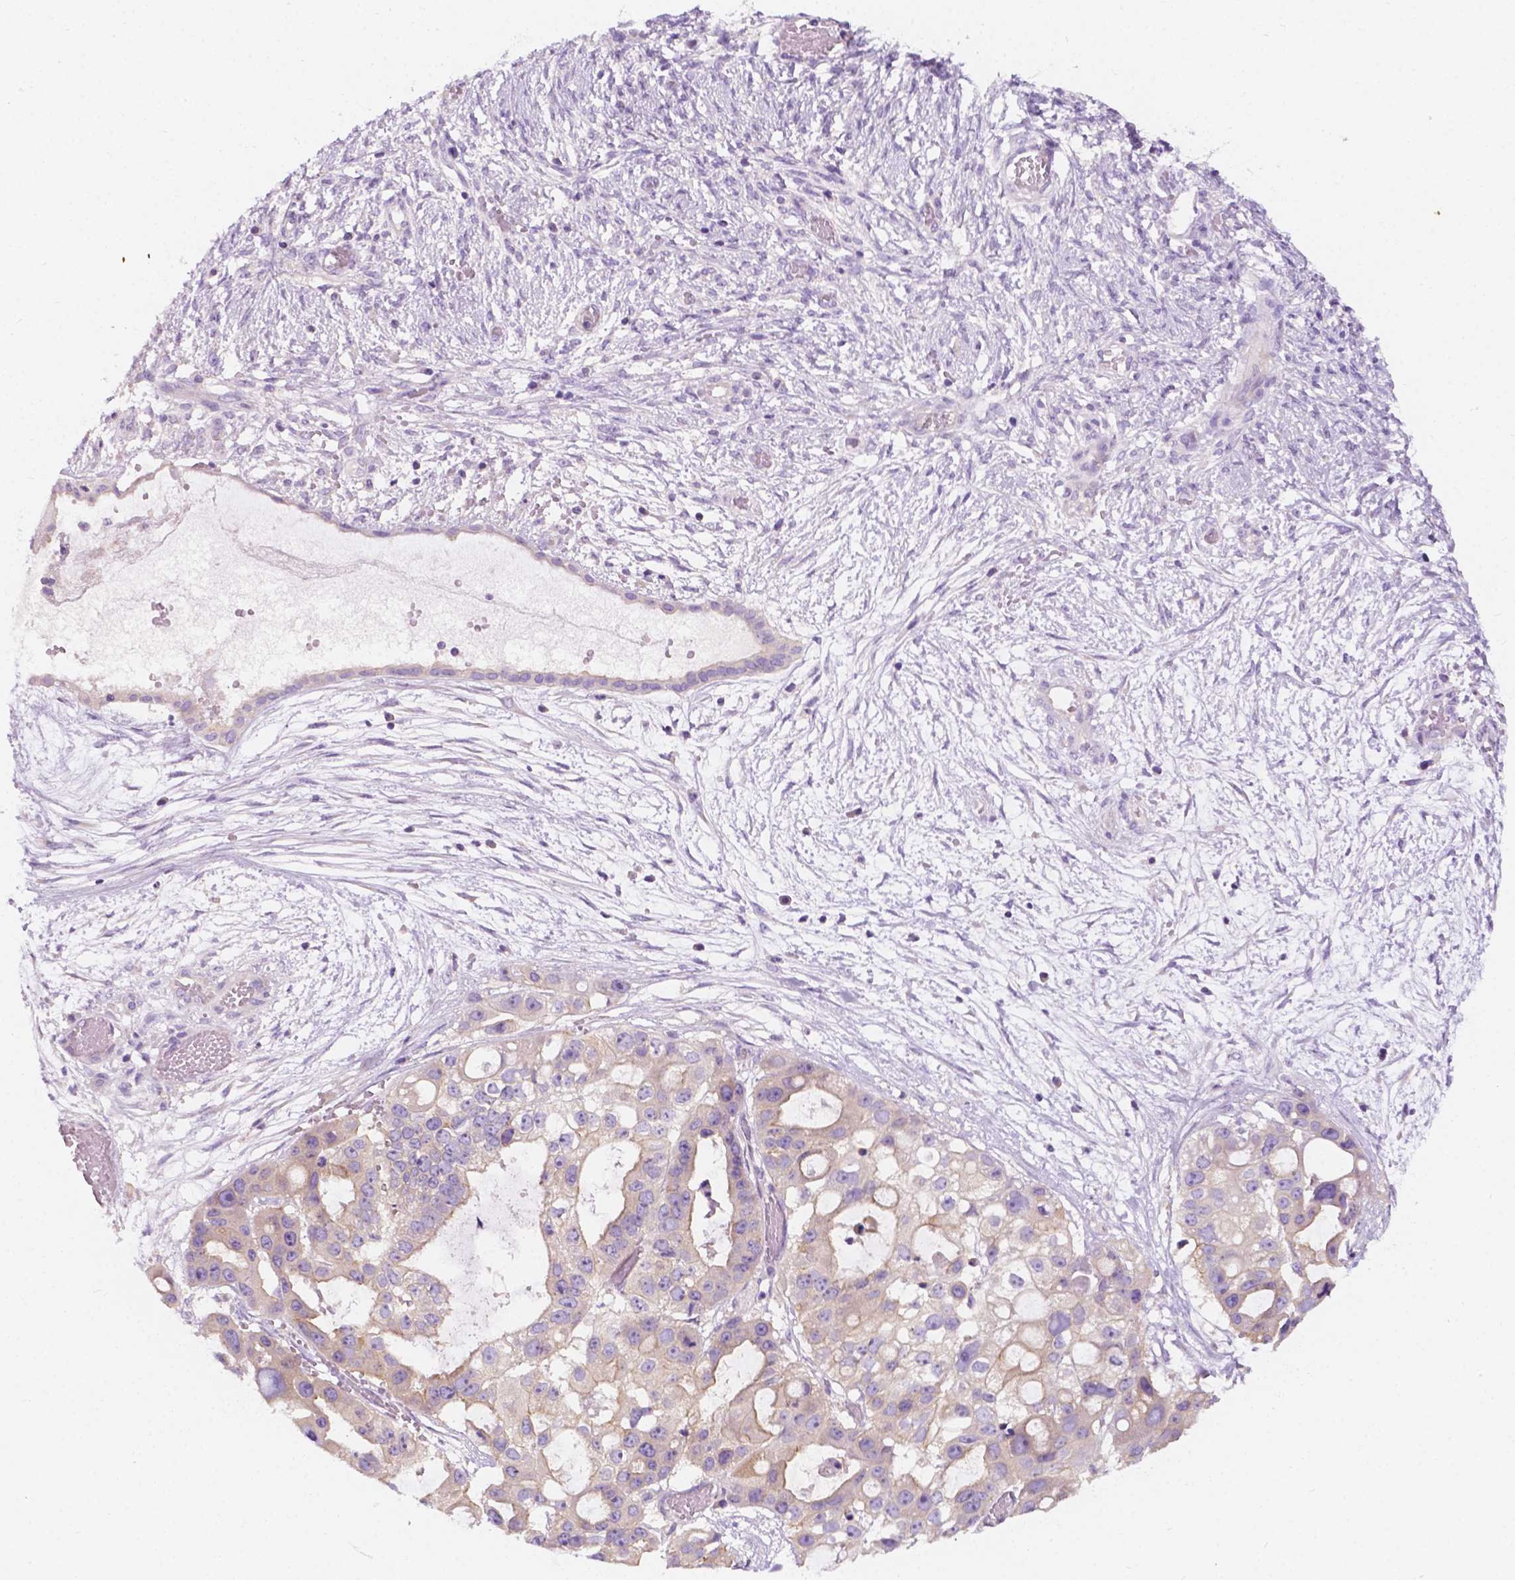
{"staining": {"intensity": "negative", "quantity": "none", "location": "none"}, "tissue": "ovarian cancer", "cell_type": "Tumor cells", "image_type": "cancer", "snomed": [{"axis": "morphology", "description": "Cystadenocarcinoma, serous, NOS"}, {"axis": "topography", "description": "Ovary"}], "caption": "The immunohistochemistry (IHC) micrograph has no significant positivity in tumor cells of serous cystadenocarcinoma (ovarian) tissue. (DAB (3,3'-diaminobenzidine) immunohistochemistry (IHC), high magnification).", "gene": "SIRT2", "patient": {"sex": "female", "age": 56}}